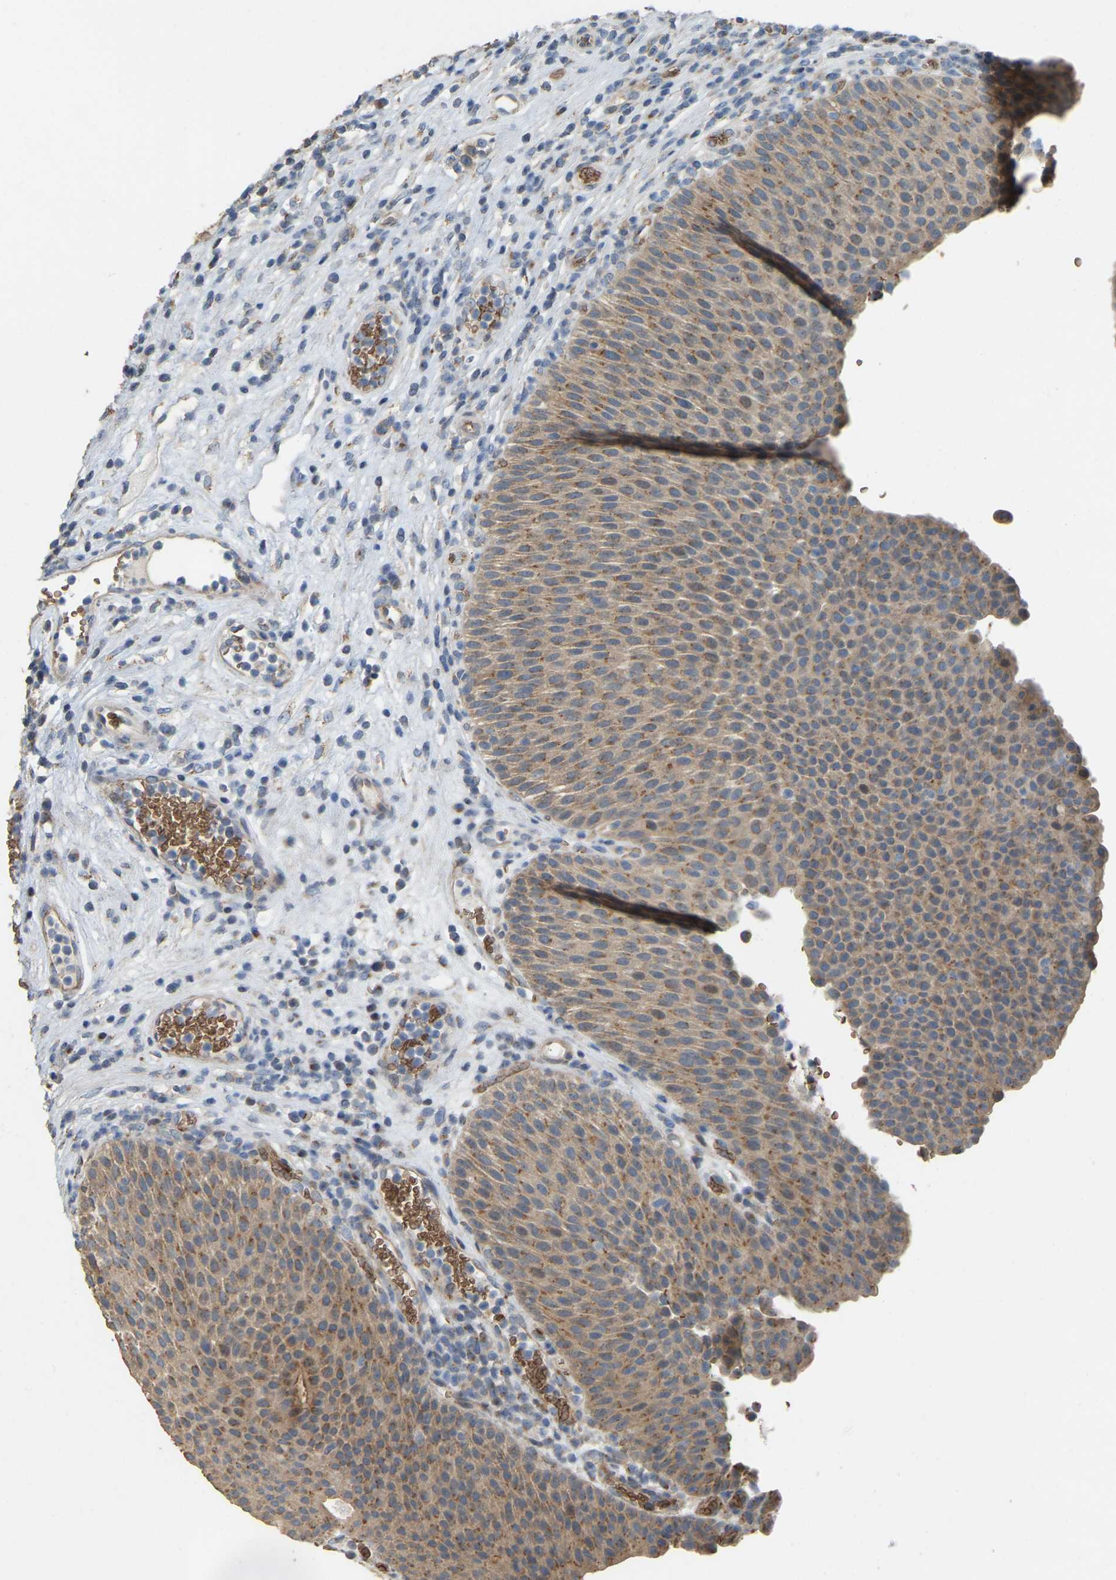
{"staining": {"intensity": "moderate", "quantity": ">75%", "location": "cytoplasmic/membranous"}, "tissue": "urothelial cancer", "cell_type": "Tumor cells", "image_type": "cancer", "snomed": [{"axis": "morphology", "description": "Urothelial carcinoma, High grade"}, {"axis": "topography", "description": "Urinary bladder"}], "caption": "Urothelial cancer stained with a protein marker displays moderate staining in tumor cells.", "gene": "CFAP298", "patient": {"sex": "male", "age": 74}}